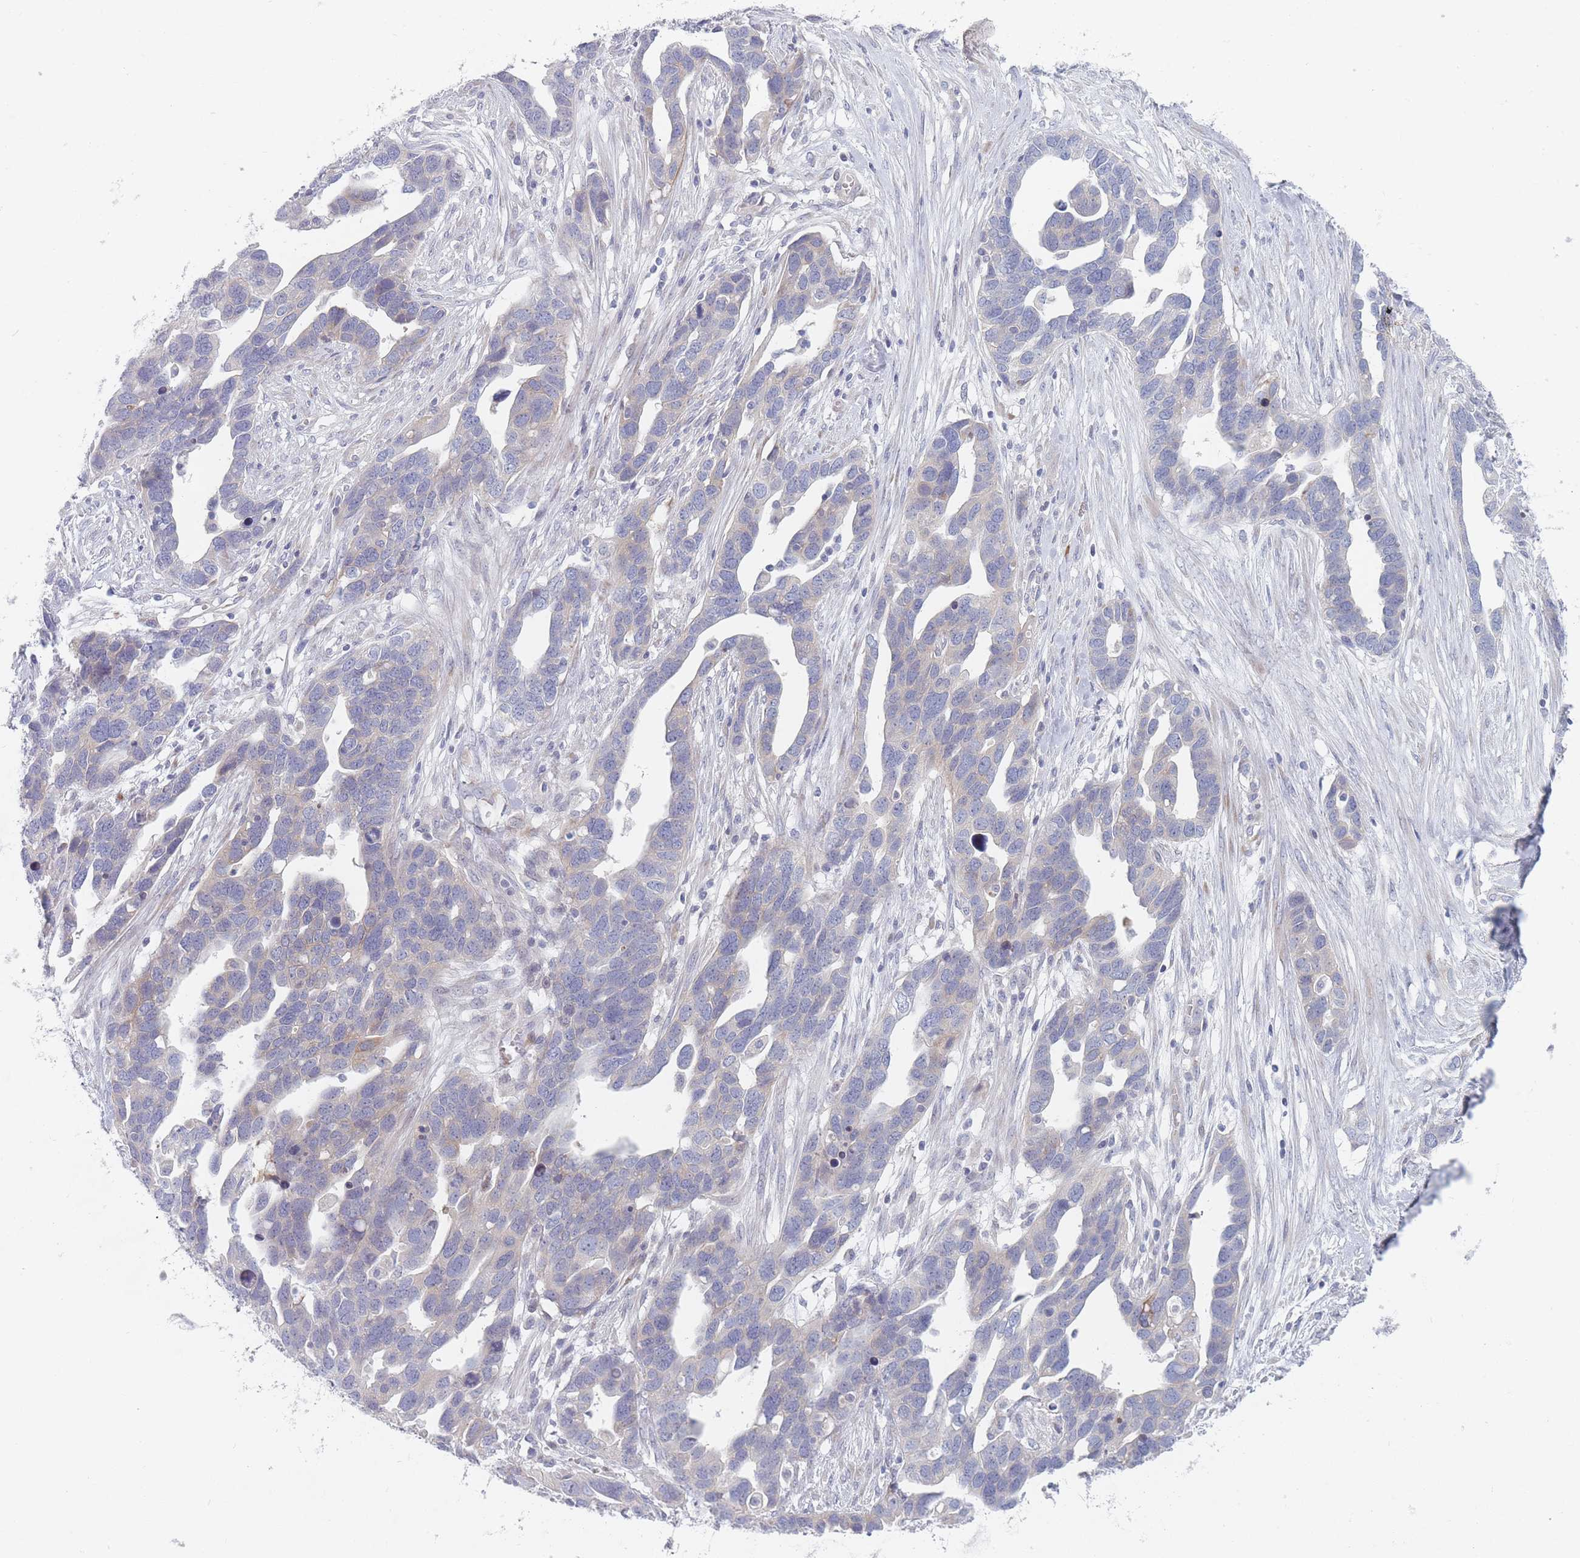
{"staining": {"intensity": "weak", "quantity": "<25%", "location": "cytoplasmic/membranous"}, "tissue": "ovarian cancer", "cell_type": "Tumor cells", "image_type": "cancer", "snomed": [{"axis": "morphology", "description": "Cystadenocarcinoma, serous, NOS"}, {"axis": "topography", "description": "Ovary"}], "caption": "IHC of human ovarian cancer shows no positivity in tumor cells. (Stains: DAB IHC with hematoxylin counter stain, Microscopy: brightfield microscopy at high magnification).", "gene": "SPATS1", "patient": {"sex": "female", "age": 54}}